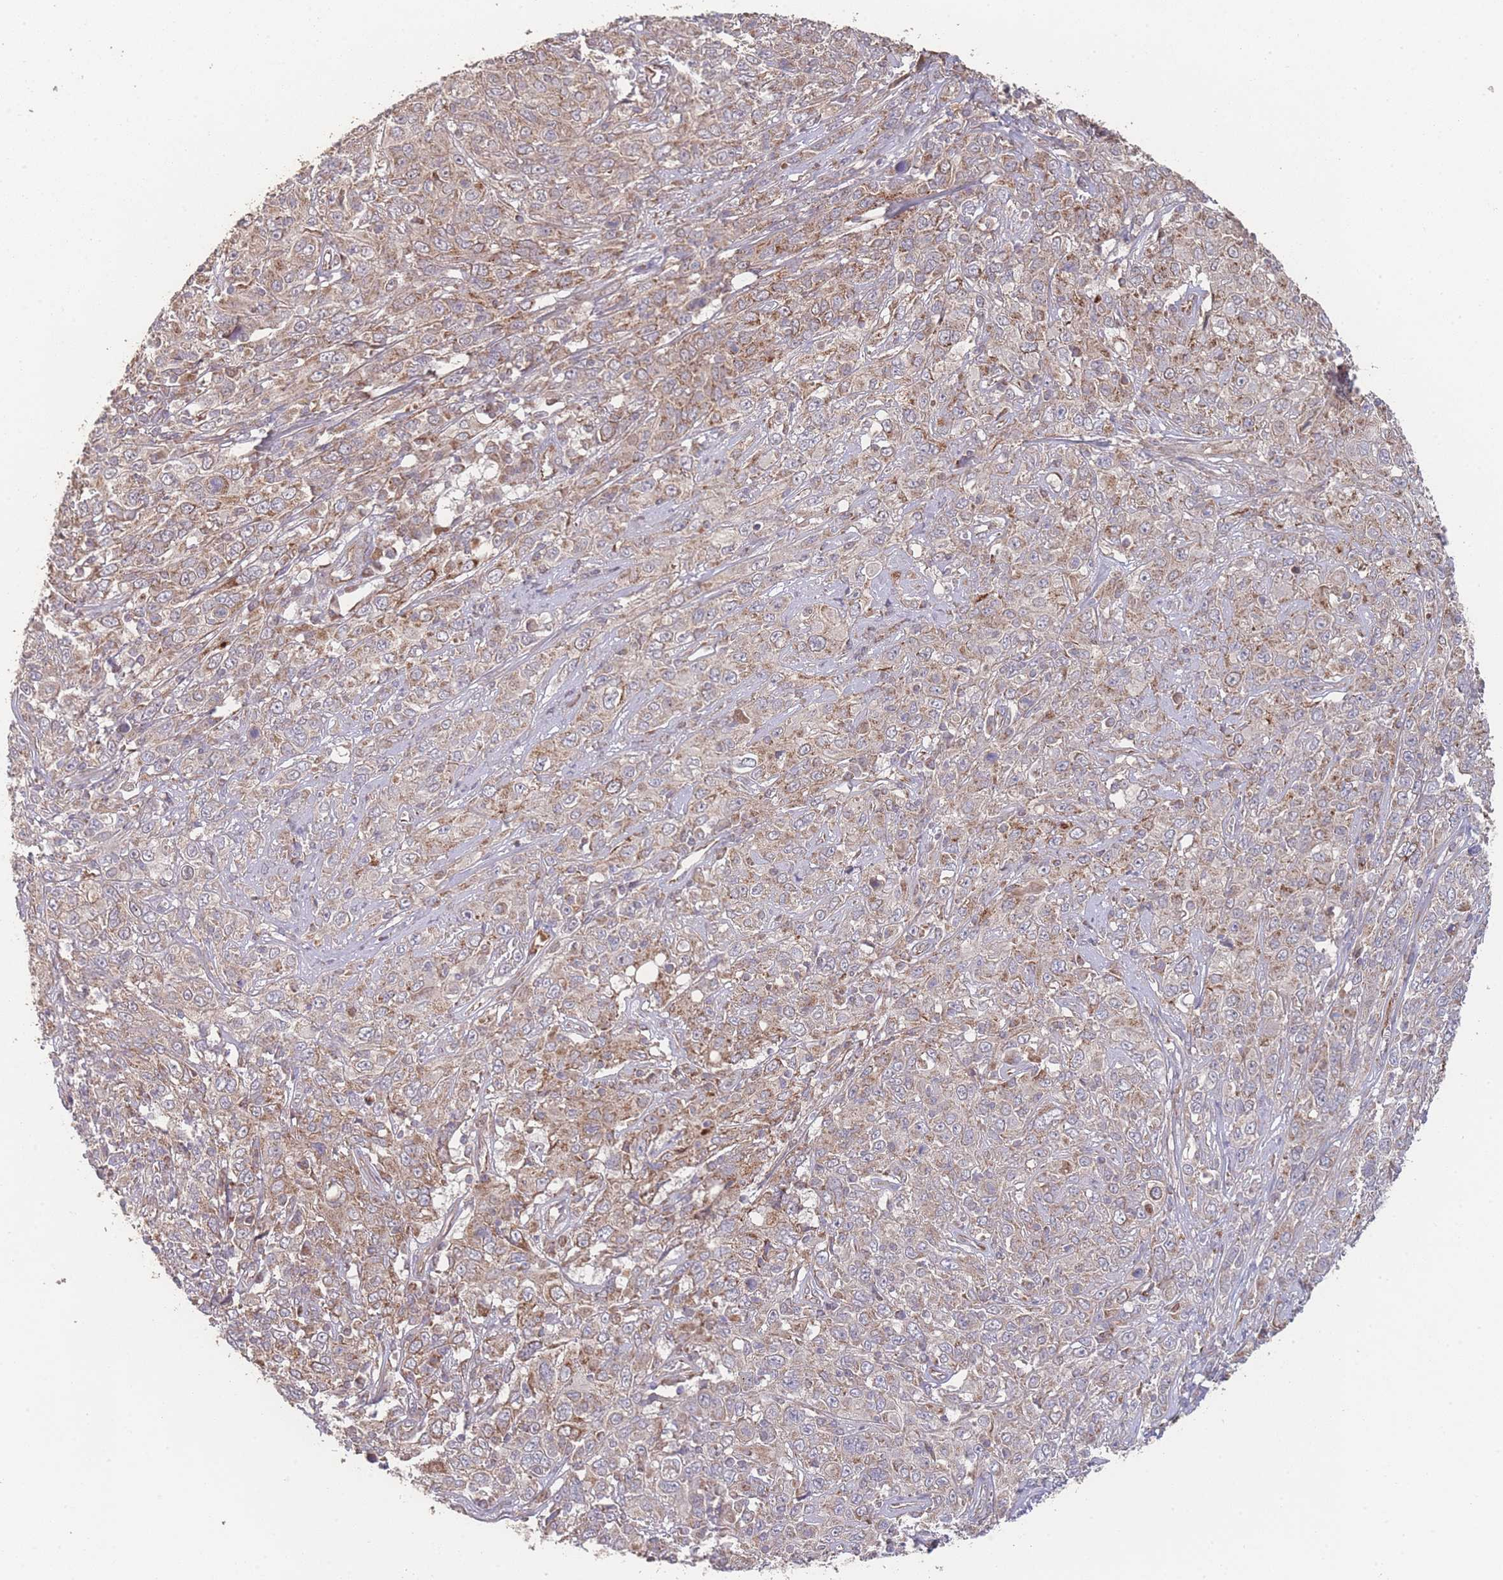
{"staining": {"intensity": "moderate", "quantity": "25%-75%", "location": "cytoplasmic/membranous"}, "tissue": "cervical cancer", "cell_type": "Tumor cells", "image_type": "cancer", "snomed": [{"axis": "morphology", "description": "Squamous cell carcinoma, NOS"}, {"axis": "topography", "description": "Cervix"}], "caption": "Protein positivity by IHC demonstrates moderate cytoplasmic/membranous positivity in about 25%-75% of tumor cells in squamous cell carcinoma (cervical). The staining was performed using DAB (3,3'-diaminobenzidine) to visualize the protein expression in brown, while the nuclei were stained in blue with hematoxylin (Magnification: 20x).", "gene": "PXMP4", "patient": {"sex": "female", "age": 46}}